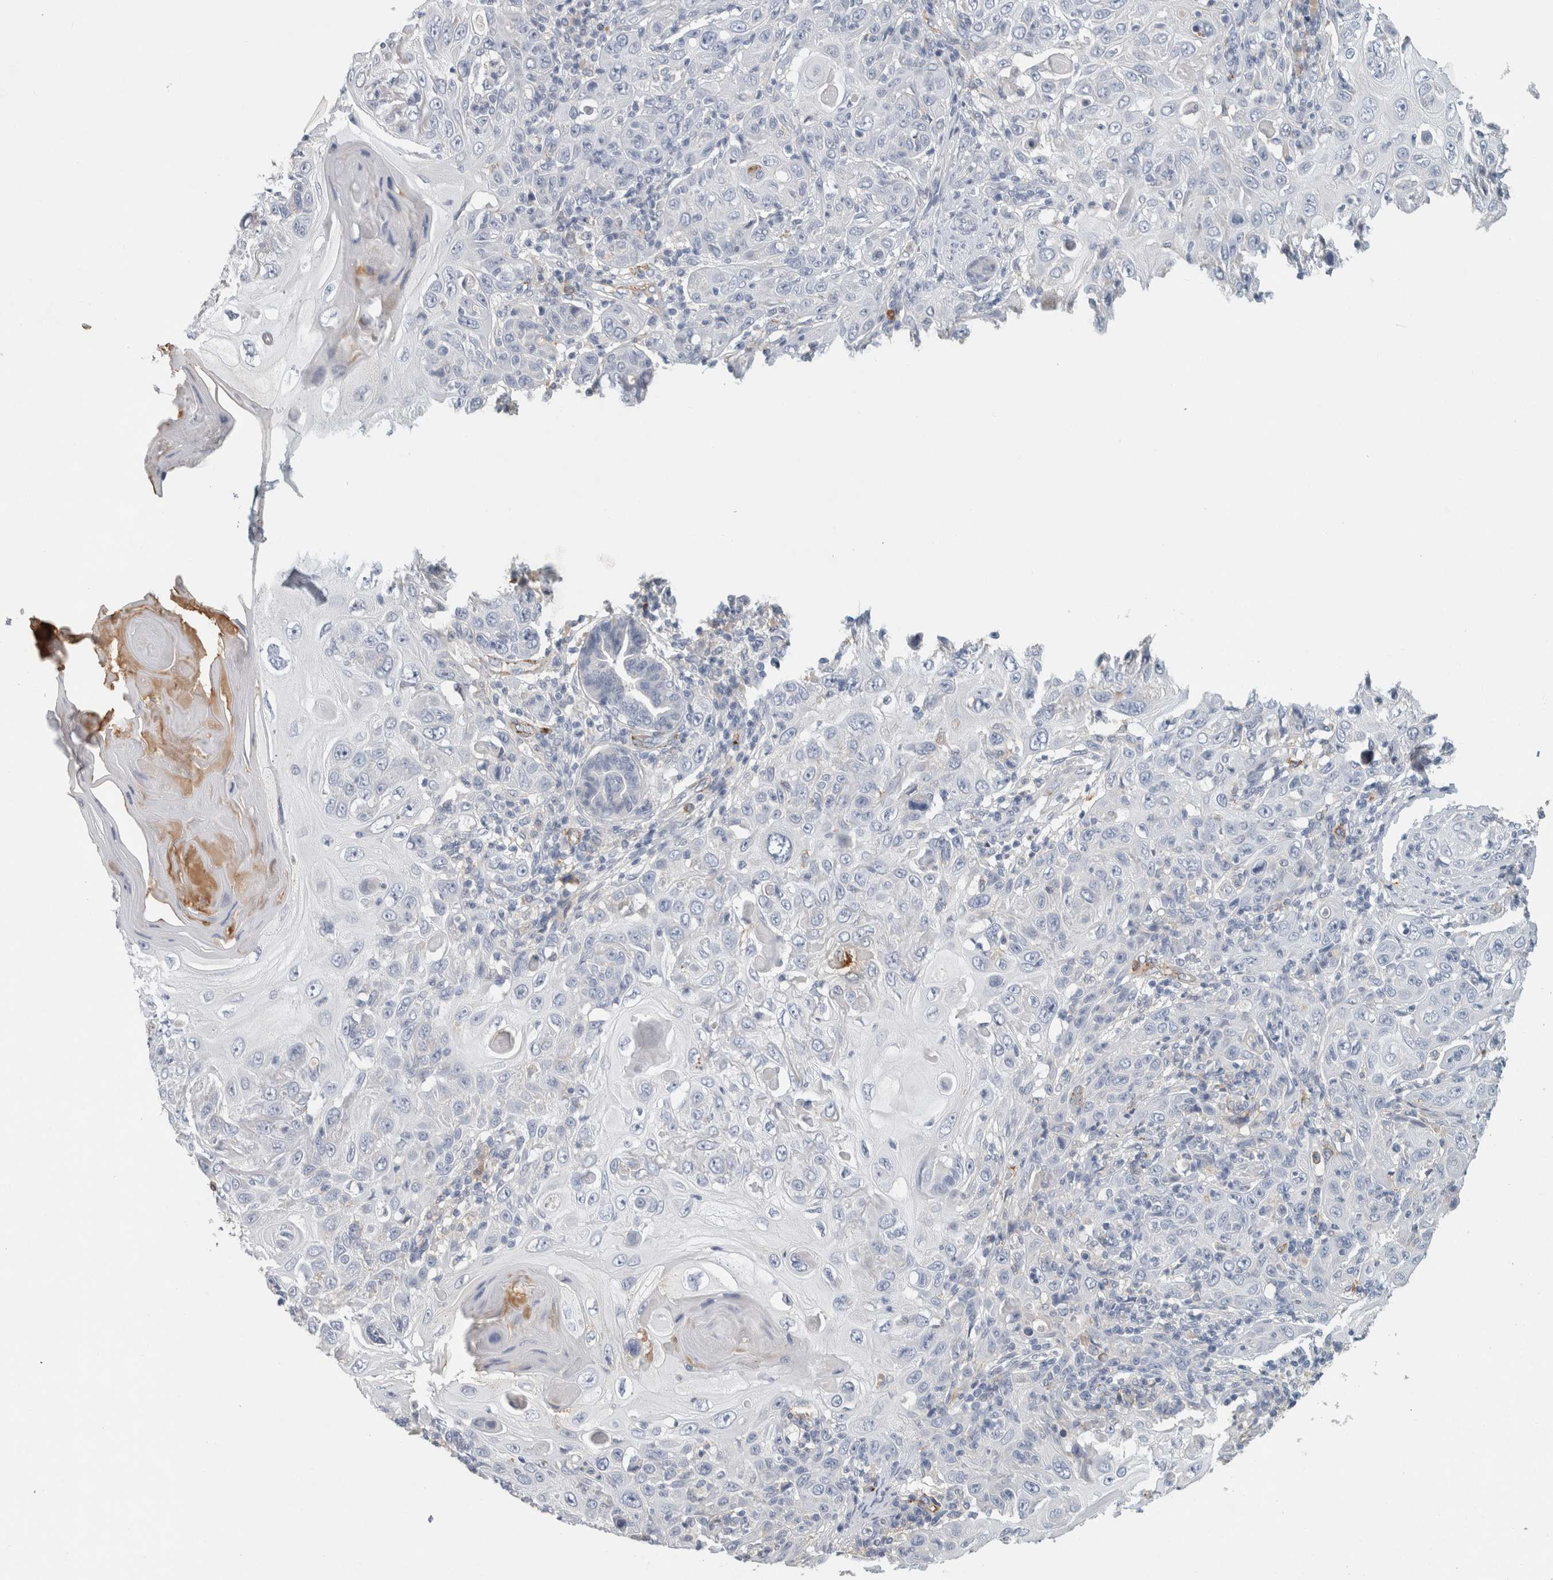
{"staining": {"intensity": "negative", "quantity": "none", "location": "none"}, "tissue": "skin cancer", "cell_type": "Tumor cells", "image_type": "cancer", "snomed": [{"axis": "morphology", "description": "Squamous cell carcinoma, NOS"}, {"axis": "topography", "description": "Skin"}], "caption": "Image shows no protein expression in tumor cells of squamous cell carcinoma (skin) tissue.", "gene": "CD36", "patient": {"sex": "female", "age": 88}}